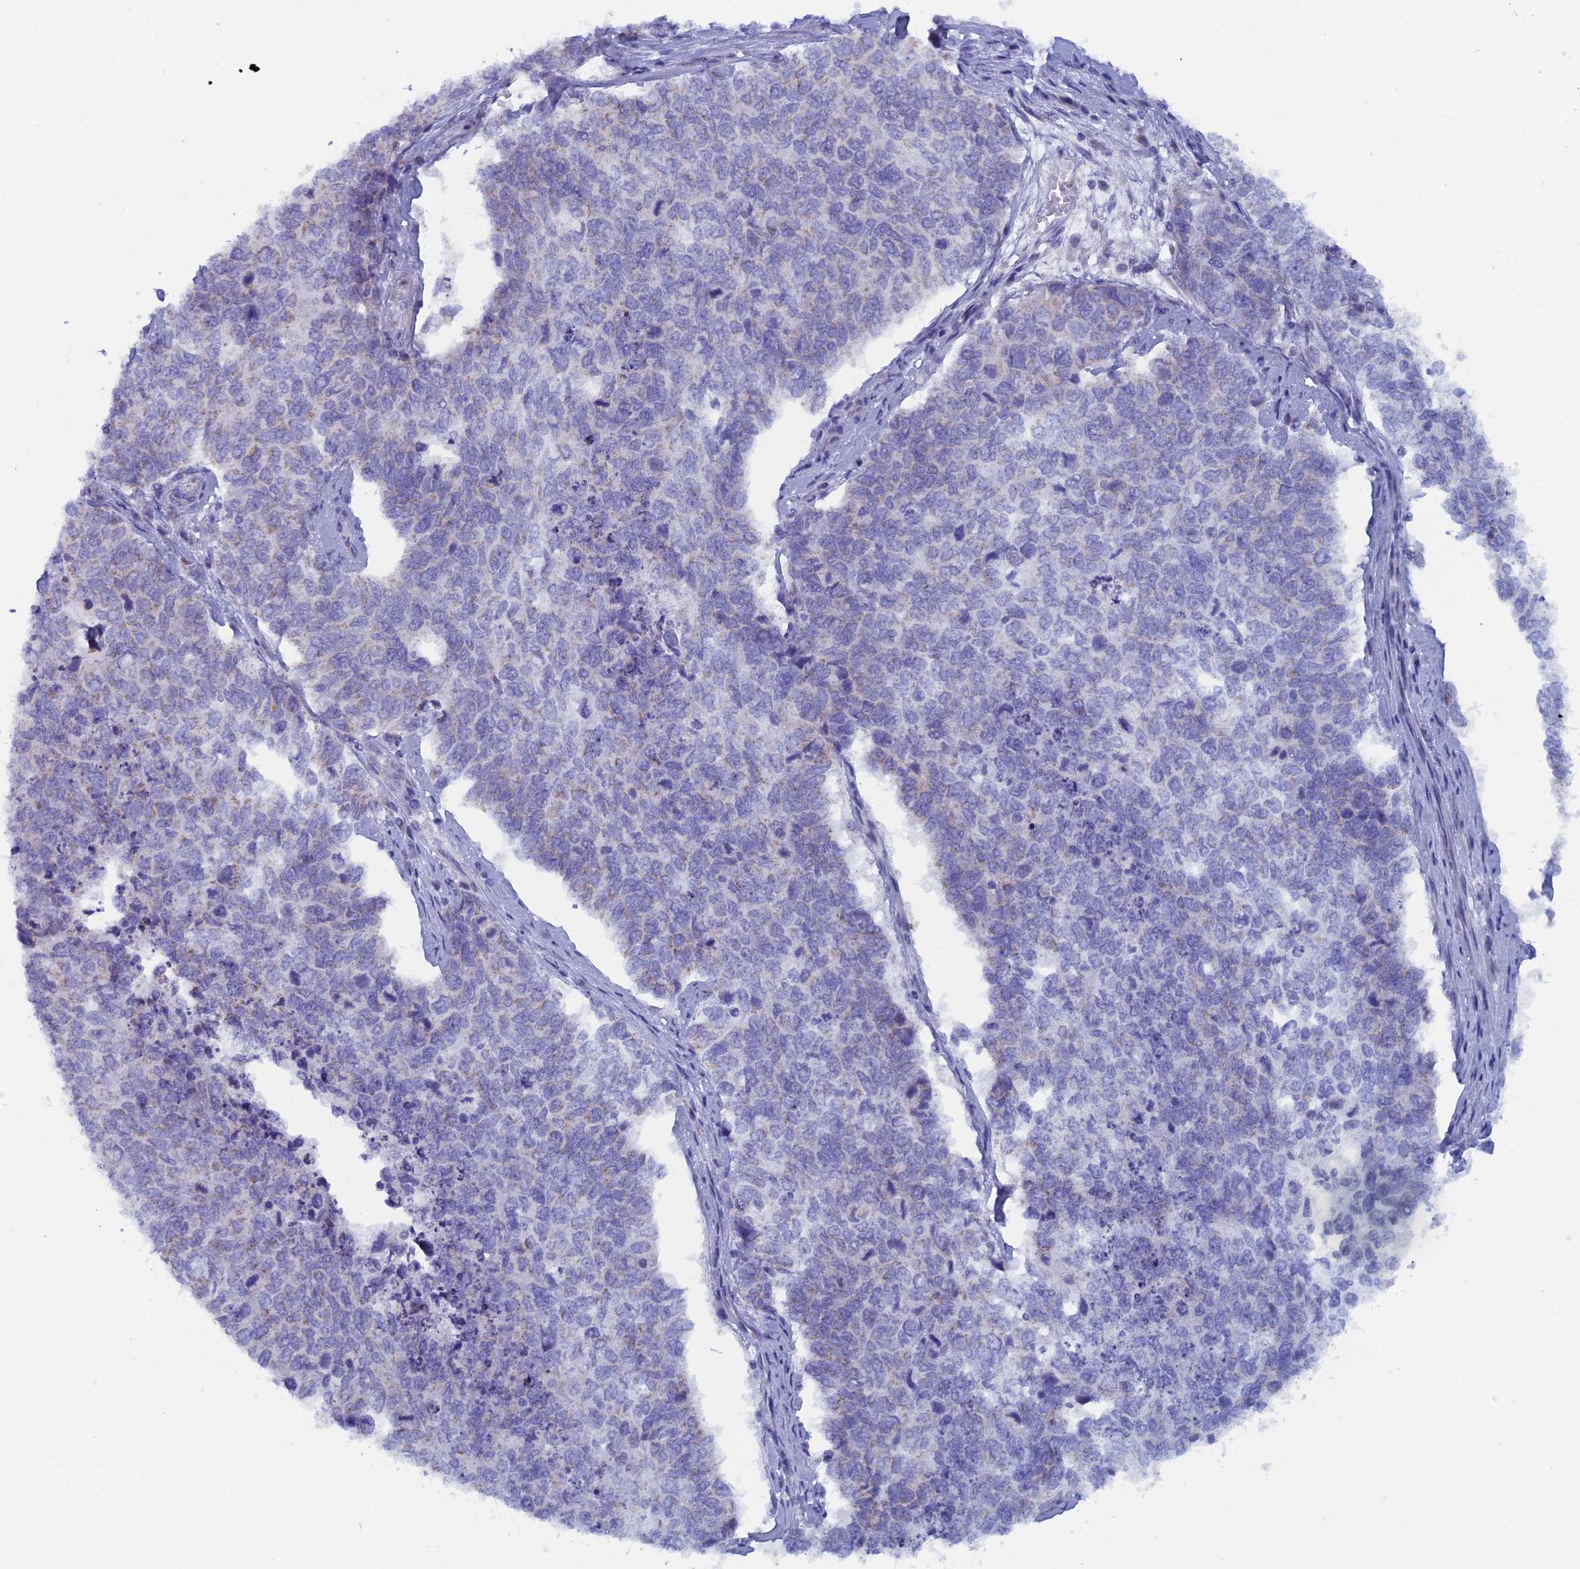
{"staining": {"intensity": "negative", "quantity": "none", "location": "none"}, "tissue": "cervical cancer", "cell_type": "Tumor cells", "image_type": "cancer", "snomed": [{"axis": "morphology", "description": "Squamous cell carcinoma, NOS"}, {"axis": "topography", "description": "Cervix"}], "caption": "Immunohistochemistry photomicrograph of cervical squamous cell carcinoma stained for a protein (brown), which shows no staining in tumor cells.", "gene": "NIBAN3", "patient": {"sex": "female", "age": 63}}